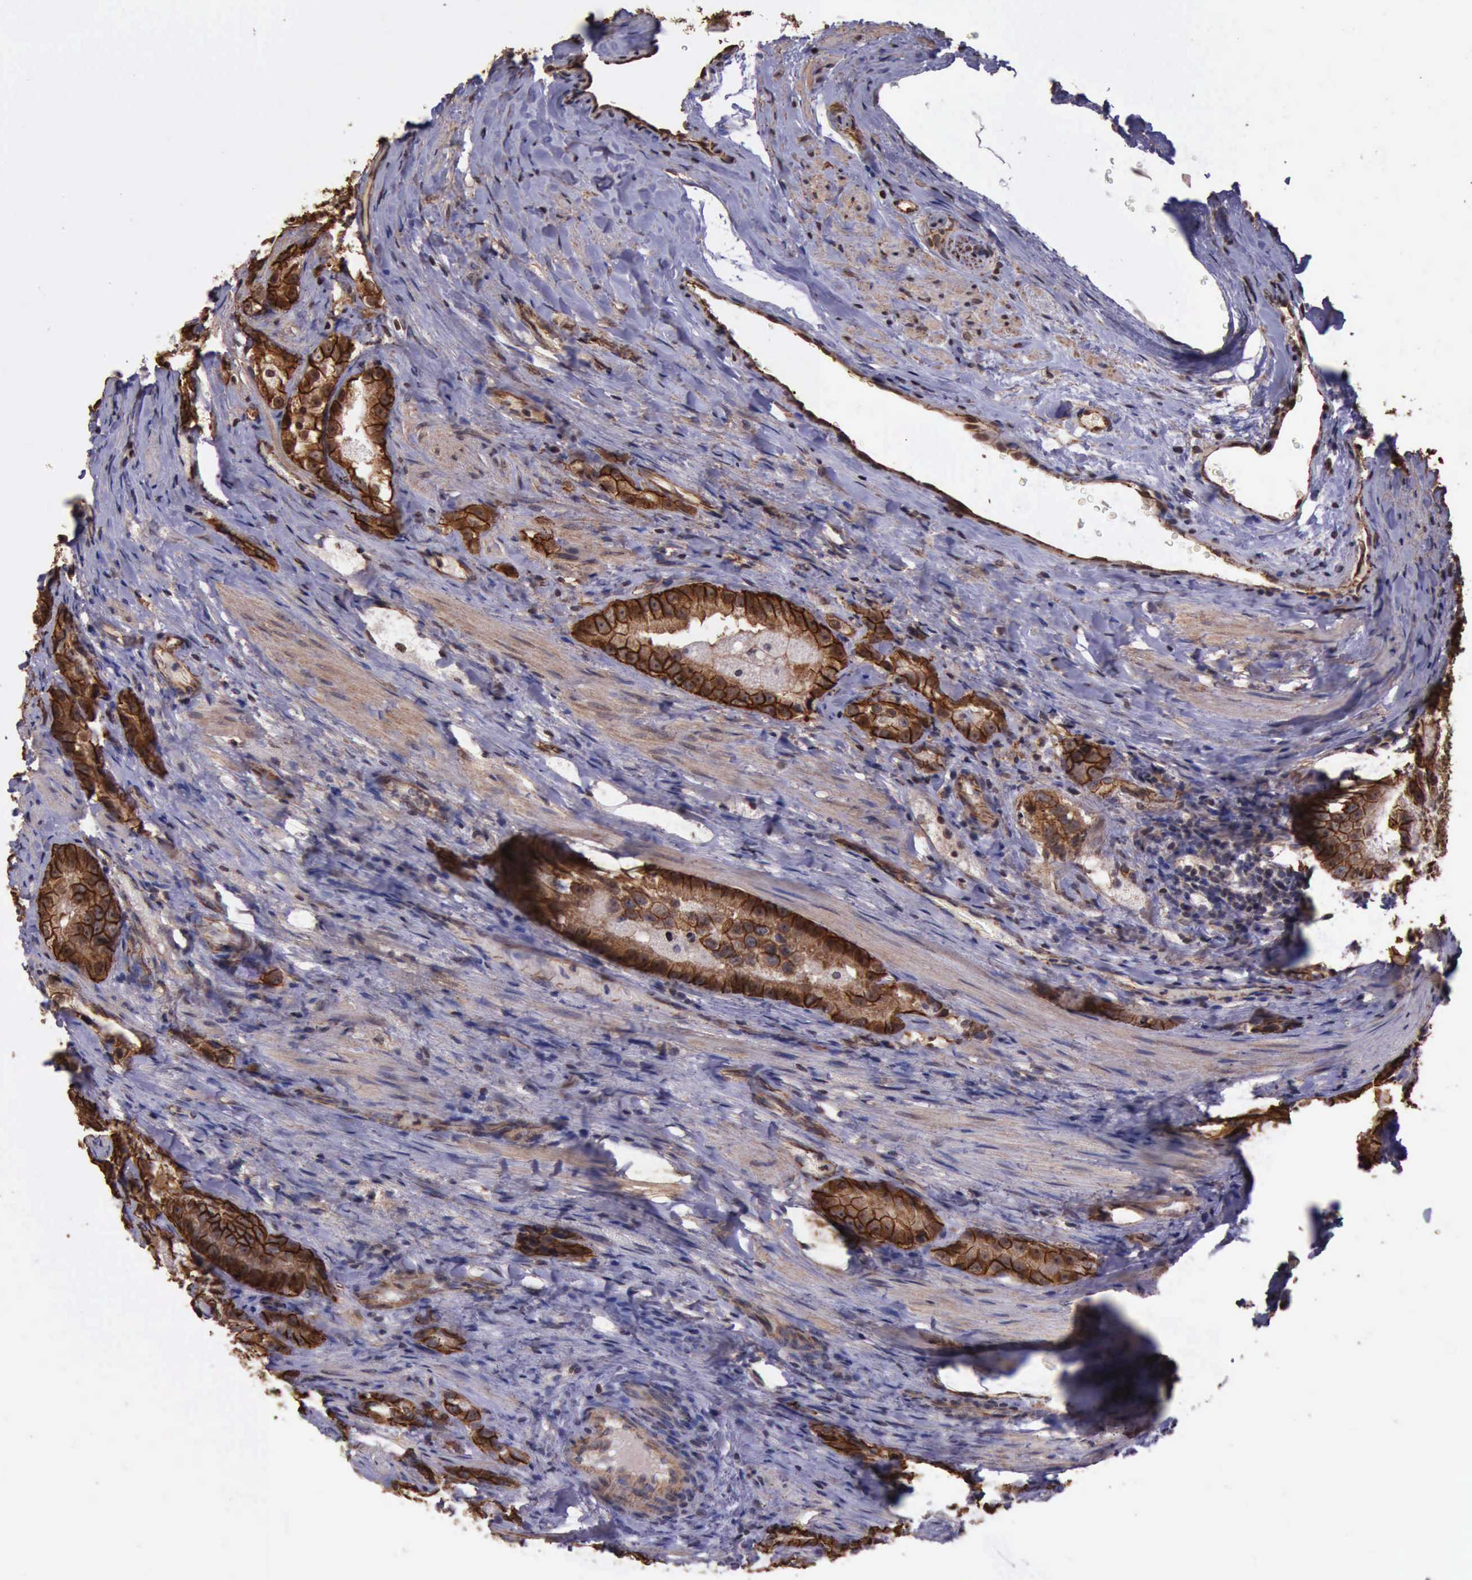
{"staining": {"intensity": "strong", "quantity": ">75%", "location": "cytoplasmic/membranous"}, "tissue": "prostate cancer", "cell_type": "Tumor cells", "image_type": "cancer", "snomed": [{"axis": "morphology", "description": "Adenocarcinoma, High grade"}, {"axis": "topography", "description": "Prostate"}], "caption": "This micrograph shows prostate cancer stained with immunohistochemistry (IHC) to label a protein in brown. The cytoplasmic/membranous of tumor cells show strong positivity for the protein. Nuclei are counter-stained blue.", "gene": "CTNNB1", "patient": {"sex": "male", "age": 63}}